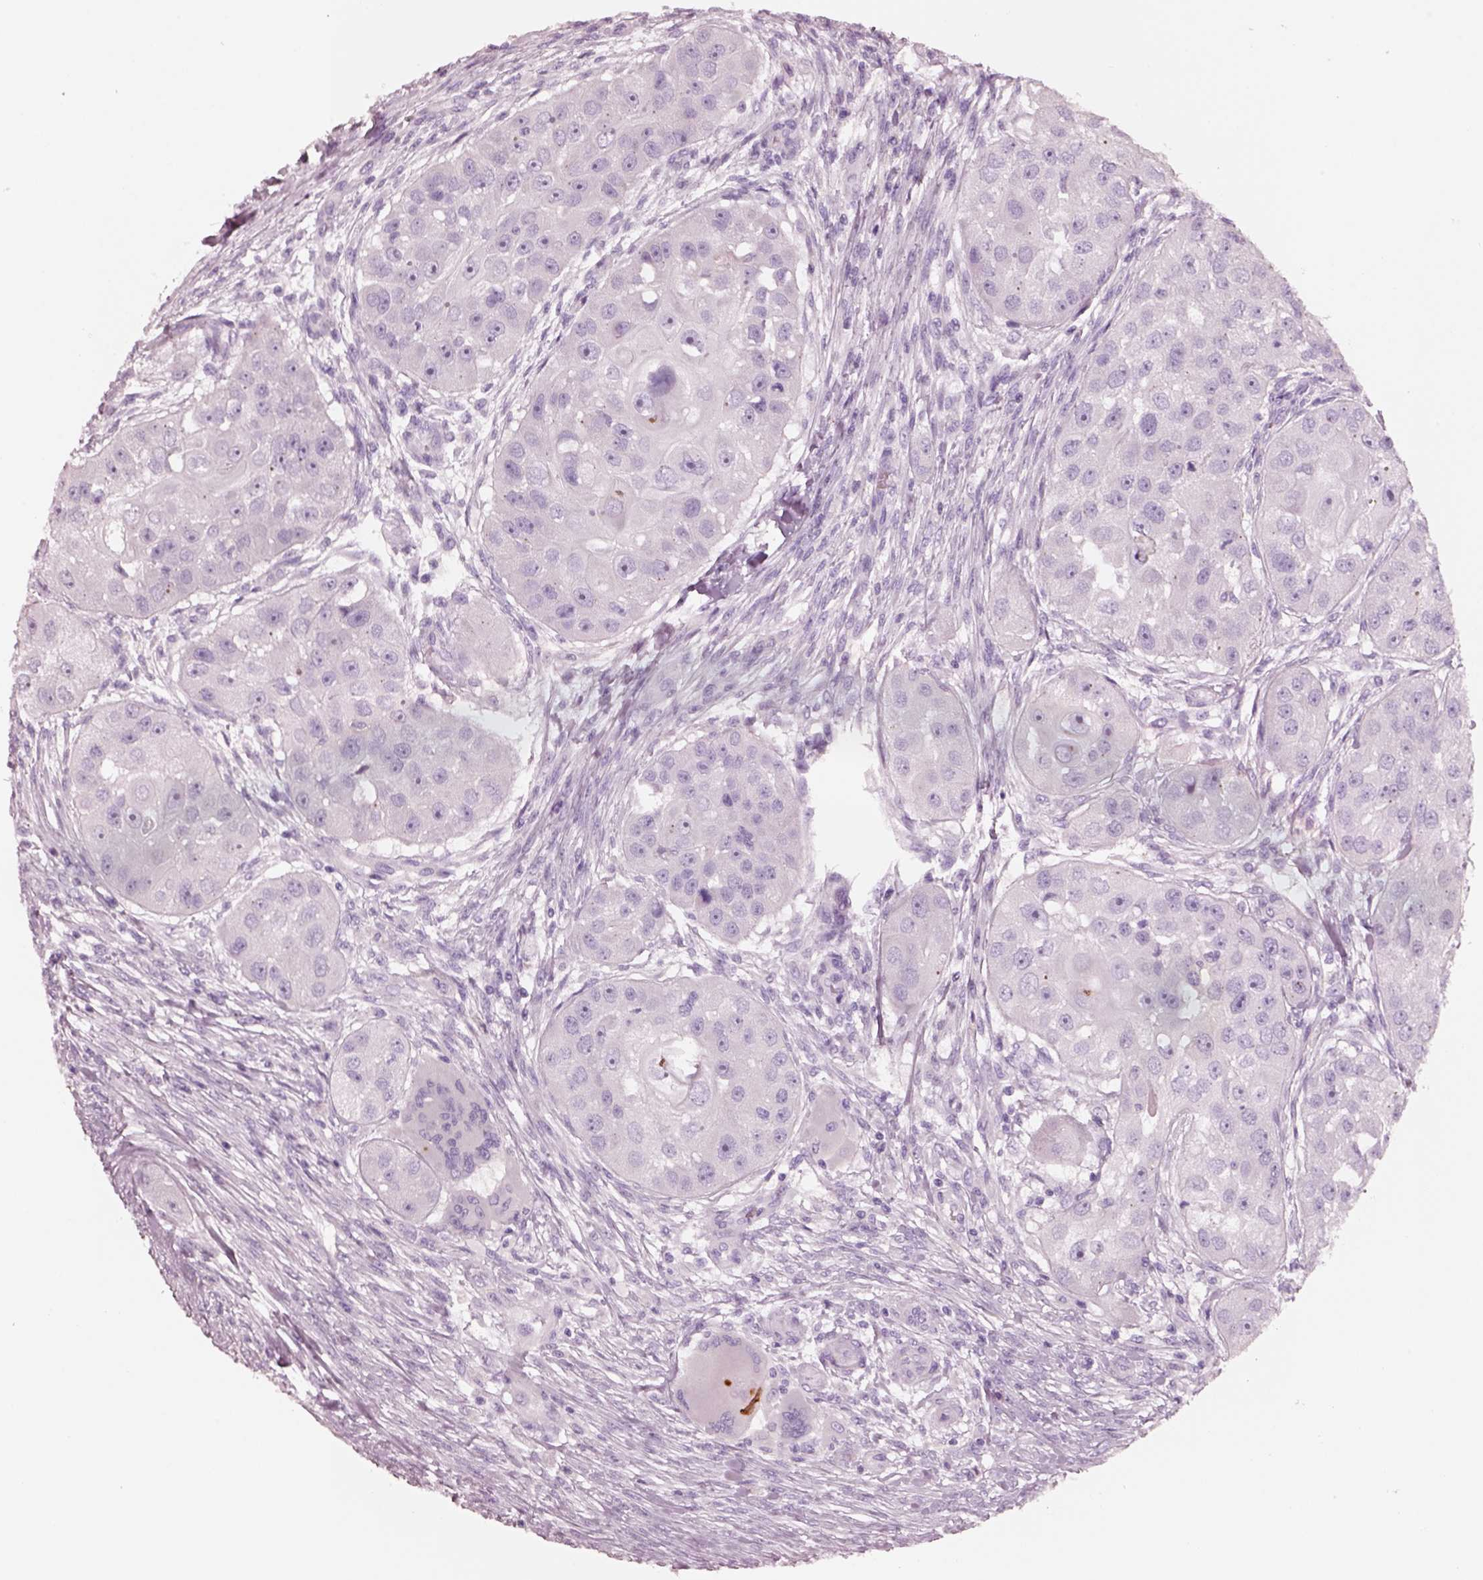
{"staining": {"intensity": "negative", "quantity": "none", "location": "none"}, "tissue": "head and neck cancer", "cell_type": "Tumor cells", "image_type": "cancer", "snomed": [{"axis": "morphology", "description": "Squamous cell carcinoma, NOS"}, {"axis": "topography", "description": "Head-Neck"}], "caption": "Head and neck squamous cell carcinoma was stained to show a protein in brown. There is no significant staining in tumor cells.", "gene": "PNOC", "patient": {"sex": "male", "age": 51}}